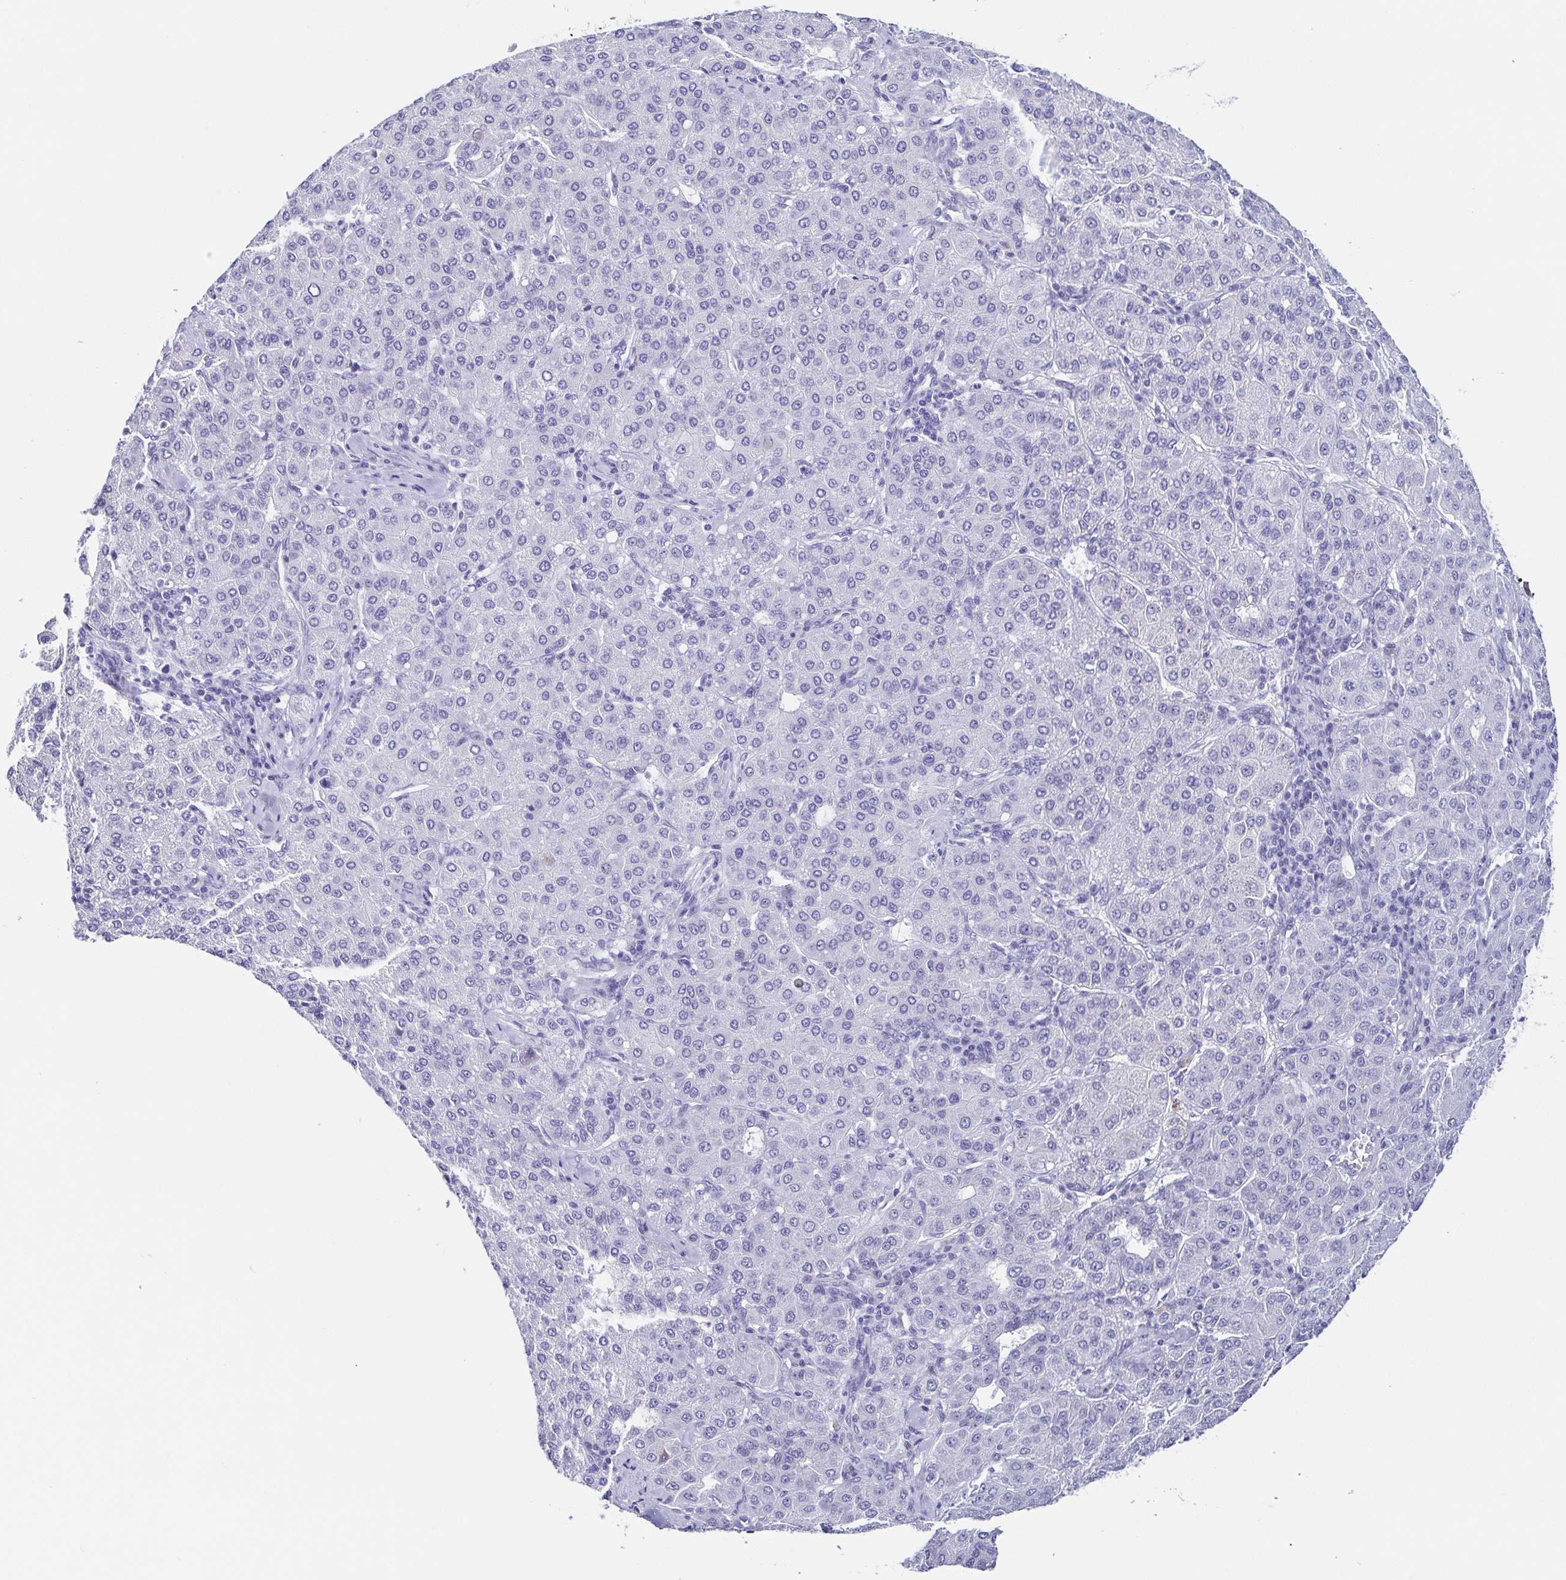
{"staining": {"intensity": "negative", "quantity": "none", "location": "none"}, "tissue": "liver cancer", "cell_type": "Tumor cells", "image_type": "cancer", "snomed": [{"axis": "morphology", "description": "Carcinoma, Hepatocellular, NOS"}, {"axis": "topography", "description": "Liver"}], "caption": "Immunohistochemistry image of human liver cancer stained for a protein (brown), which exhibits no expression in tumor cells.", "gene": "TNNT2", "patient": {"sex": "male", "age": 65}}